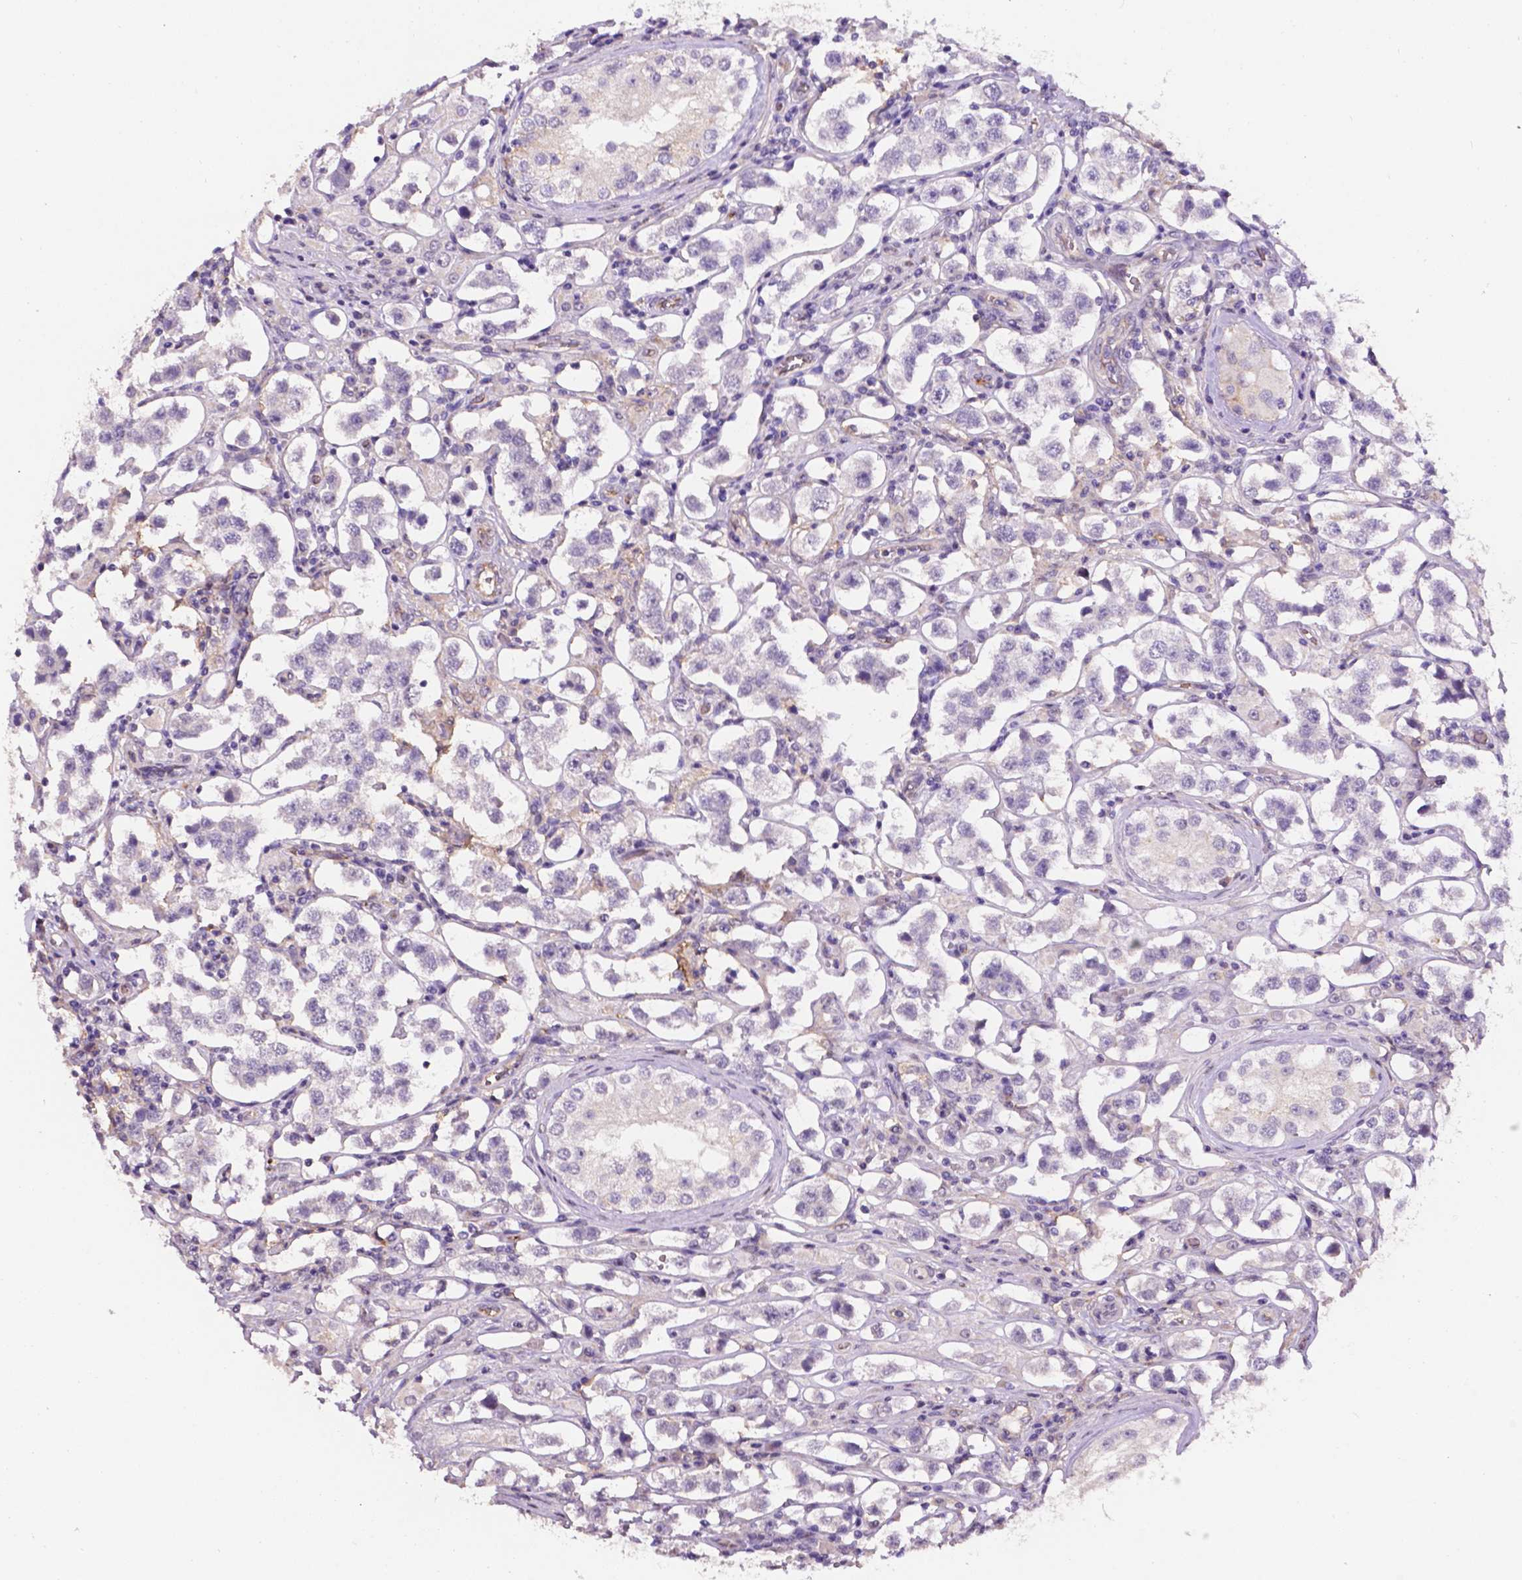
{"staining": {"intensity": "negative", "quantity": "none", "location": "none"}, "tissue": "testis cancer", "cell_type": "Tumor cells", "image_type": "cancer", "snomed": [{"axis": "morphology", "description": "Seminoma, NOS"}, {"axis": "topography", "description": "Testis"}], "caption": "There is no significant expression in tumor cells of testis cancer (seminoma).", "gene": "PLSCR1", "patient": {"sex": "male", "age": 37}}